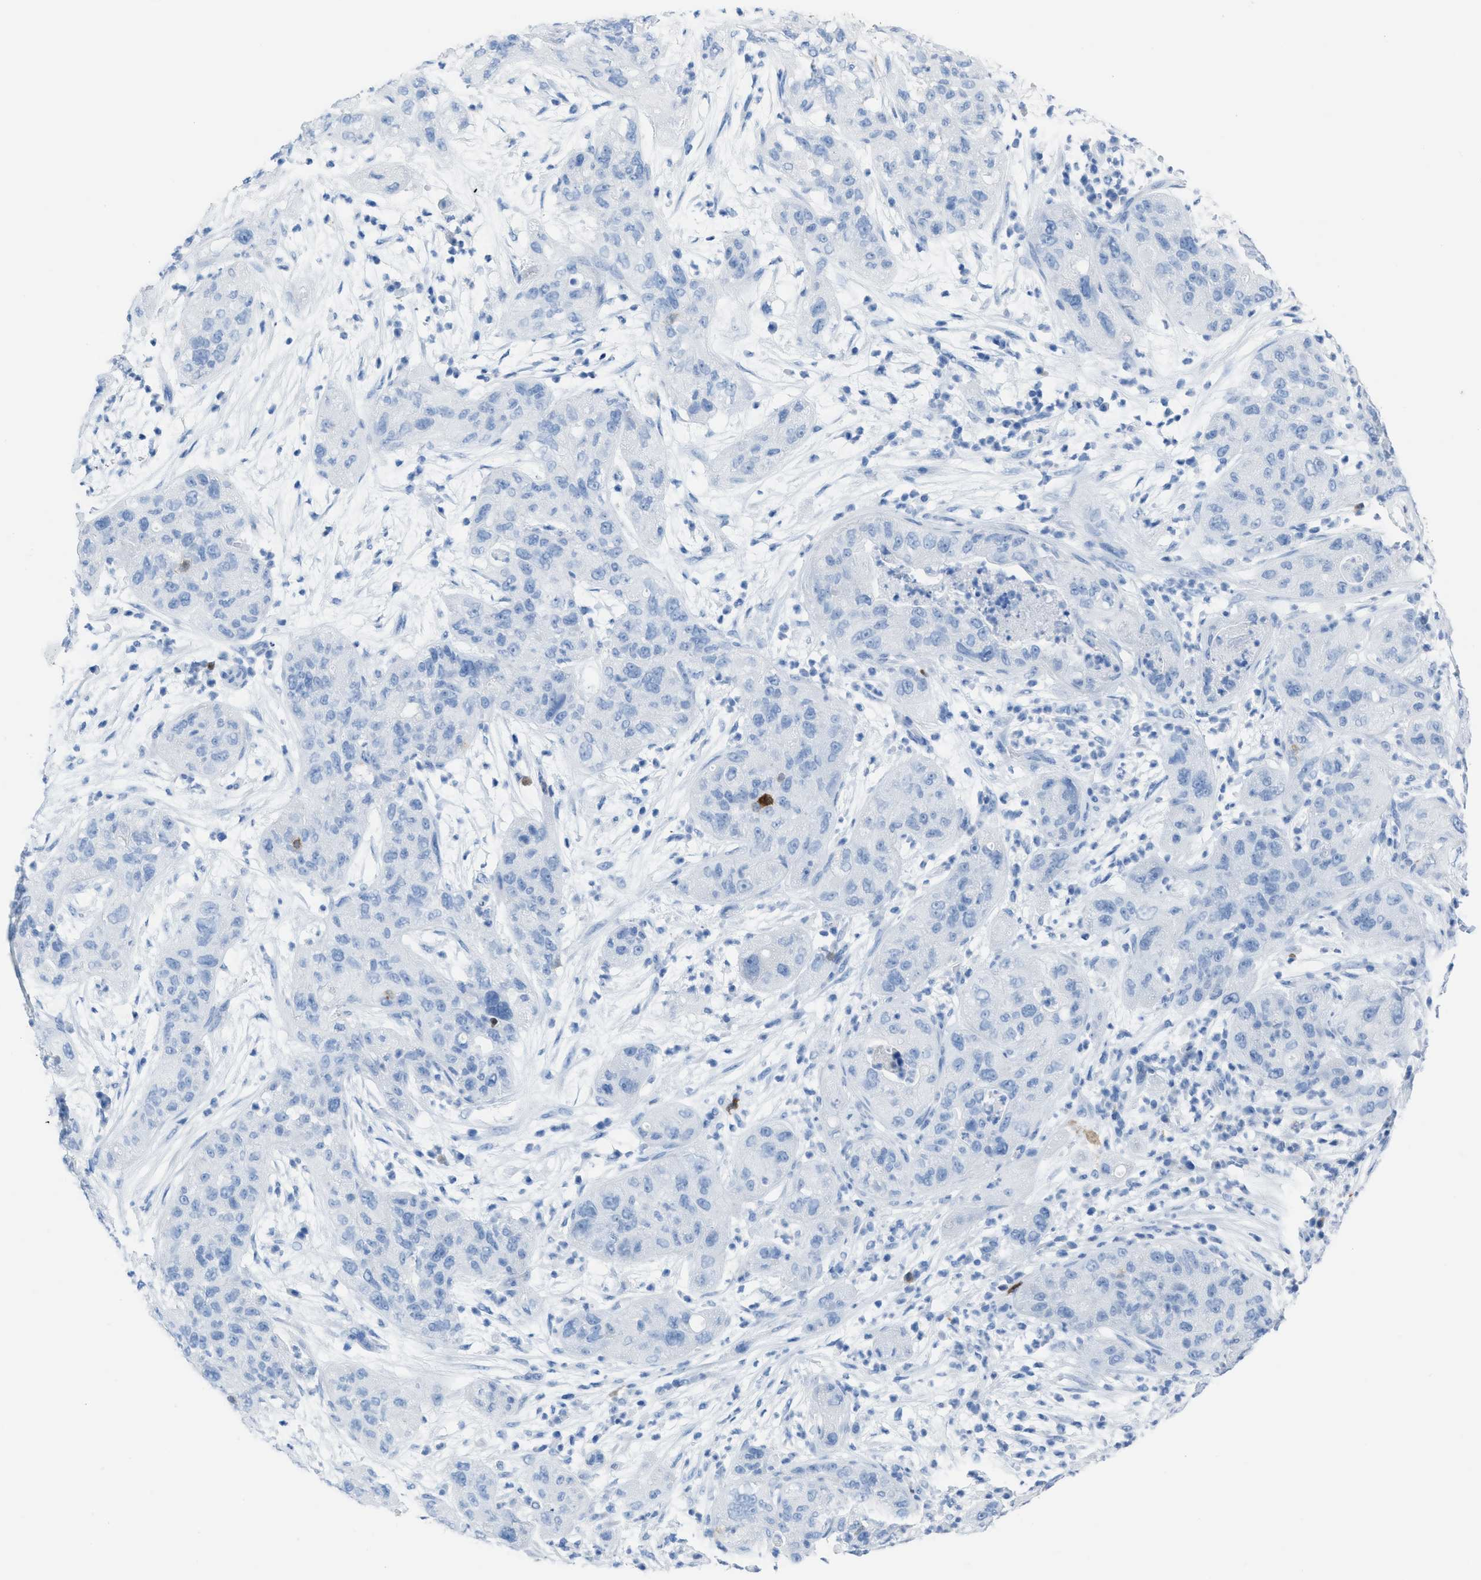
{"staining": {"intensity": "negative", "quantity": "none", "location": "none"}, "tissue": "pancreatic cancer", "cell_type": "Tumor cells", "image_type": "cancer", "snomed": [{"axis": "morphology", "description": "Adenocarcinoma, NOS"}, {"axis": "topography", "description": "Pancreas"}], "caption": "Tumor cells are negative for protein expression in human pancreatic cancer. Brightfield microscopy of immunohistochemistry (IHC) stained with DAB (3,3'-diaminobenzidine) (brown) and hematoxylin (blue), captured at high magnification.", "gene": "CDKN2A", "patient": {"sex": "female", "age": 78}}